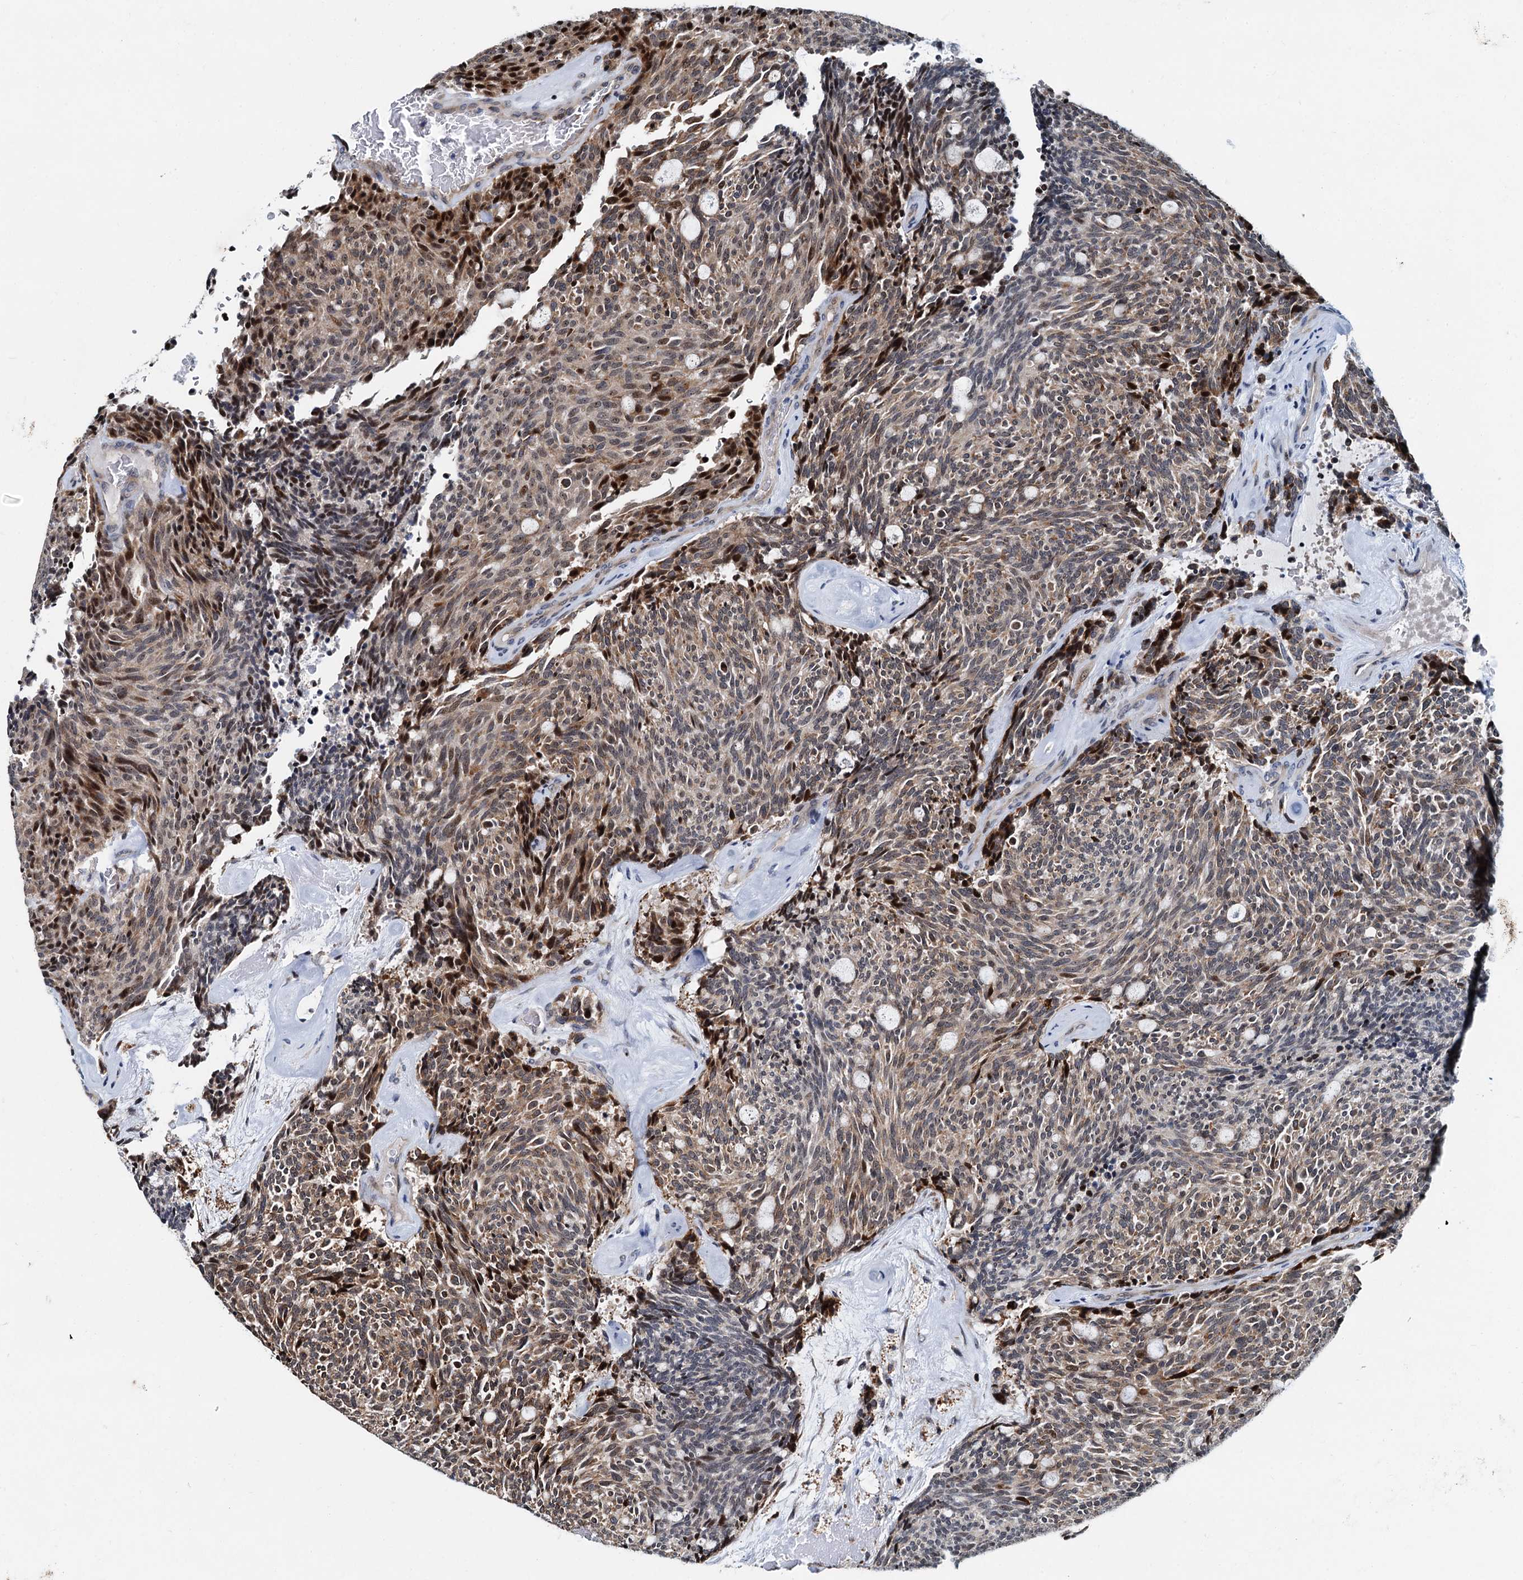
{"staining": {"intensity": "weak", "quantity": ">75%", "location": "cytoplasmic/membranous"}, "tissue": "carcinoid", "cell_type": "Tumor cells", "image_type": "cancer", "snomed": [{"axis": "morphology", "description": "Carcinoid, malignant, NOS"}, {"axis": "topography", "description": "Pancreas"}], "caption": "Tumor cells reveal low levels of weak cytoplasmic/membranous expression in approximately >75% of cells in human carcinoid.", "gene": "DNAJC21", "patient": {"sex": "female", "age": 54}}